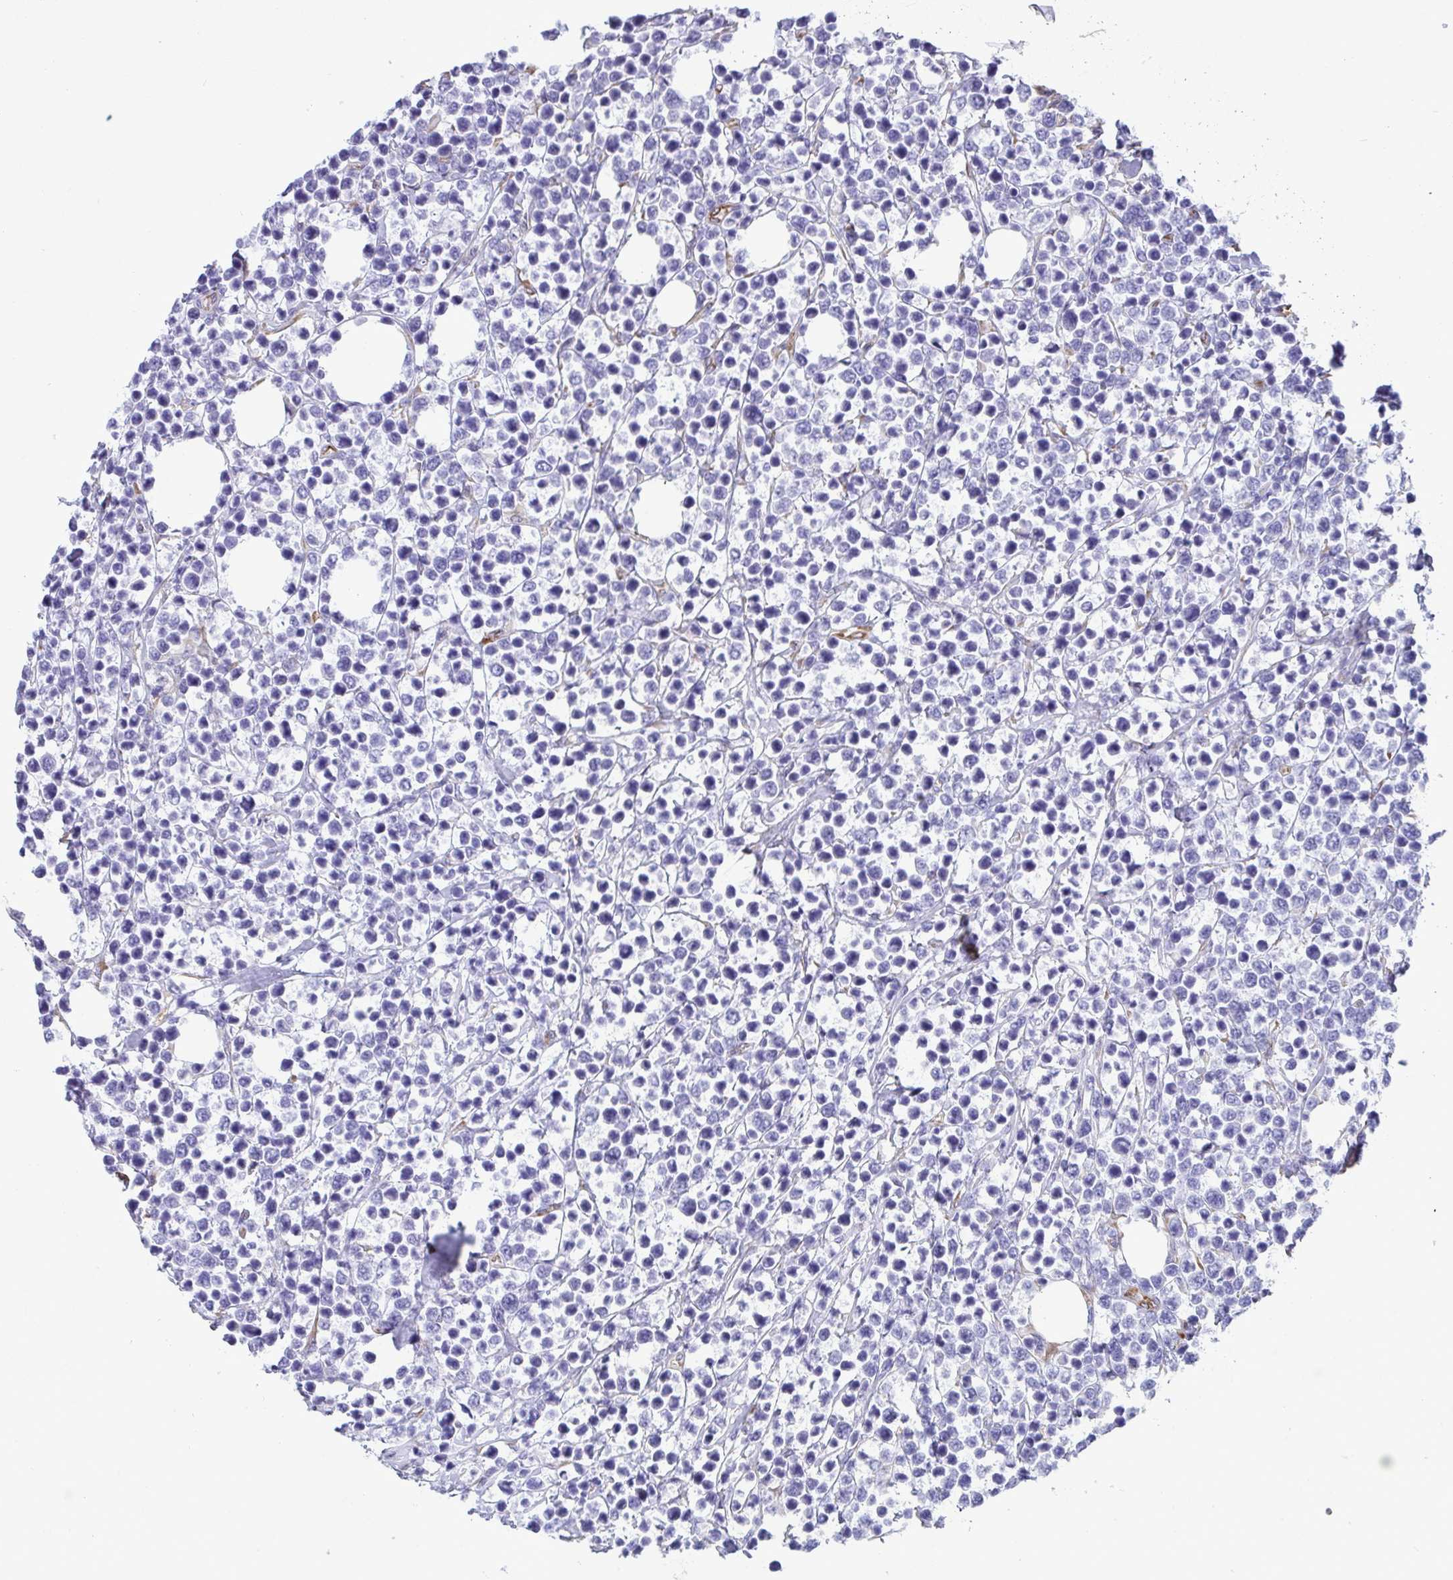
{"staining": {"intensity": "negative", "quantity": "none", "location": "none"}, "tissue": "lymphoma", "cell_type": "Tumor cells", "image_type": "cancer", "snomed": [{"axis": "morphology", "description": "Malignant lymphoma, non-Hodgkin's type, Low grade"}, {"axis": "topography", "description": "Lymph node"}], "caption": "DAB (3,3'-diaminobenzidine) immunohistochemical staining of human malignant lymphoma, non-Hodgkin's type (low-grade) displays no significant positivity in tumor cells.", "gene": "ASPH", "patient": {"sex": "male", "age": 60}}